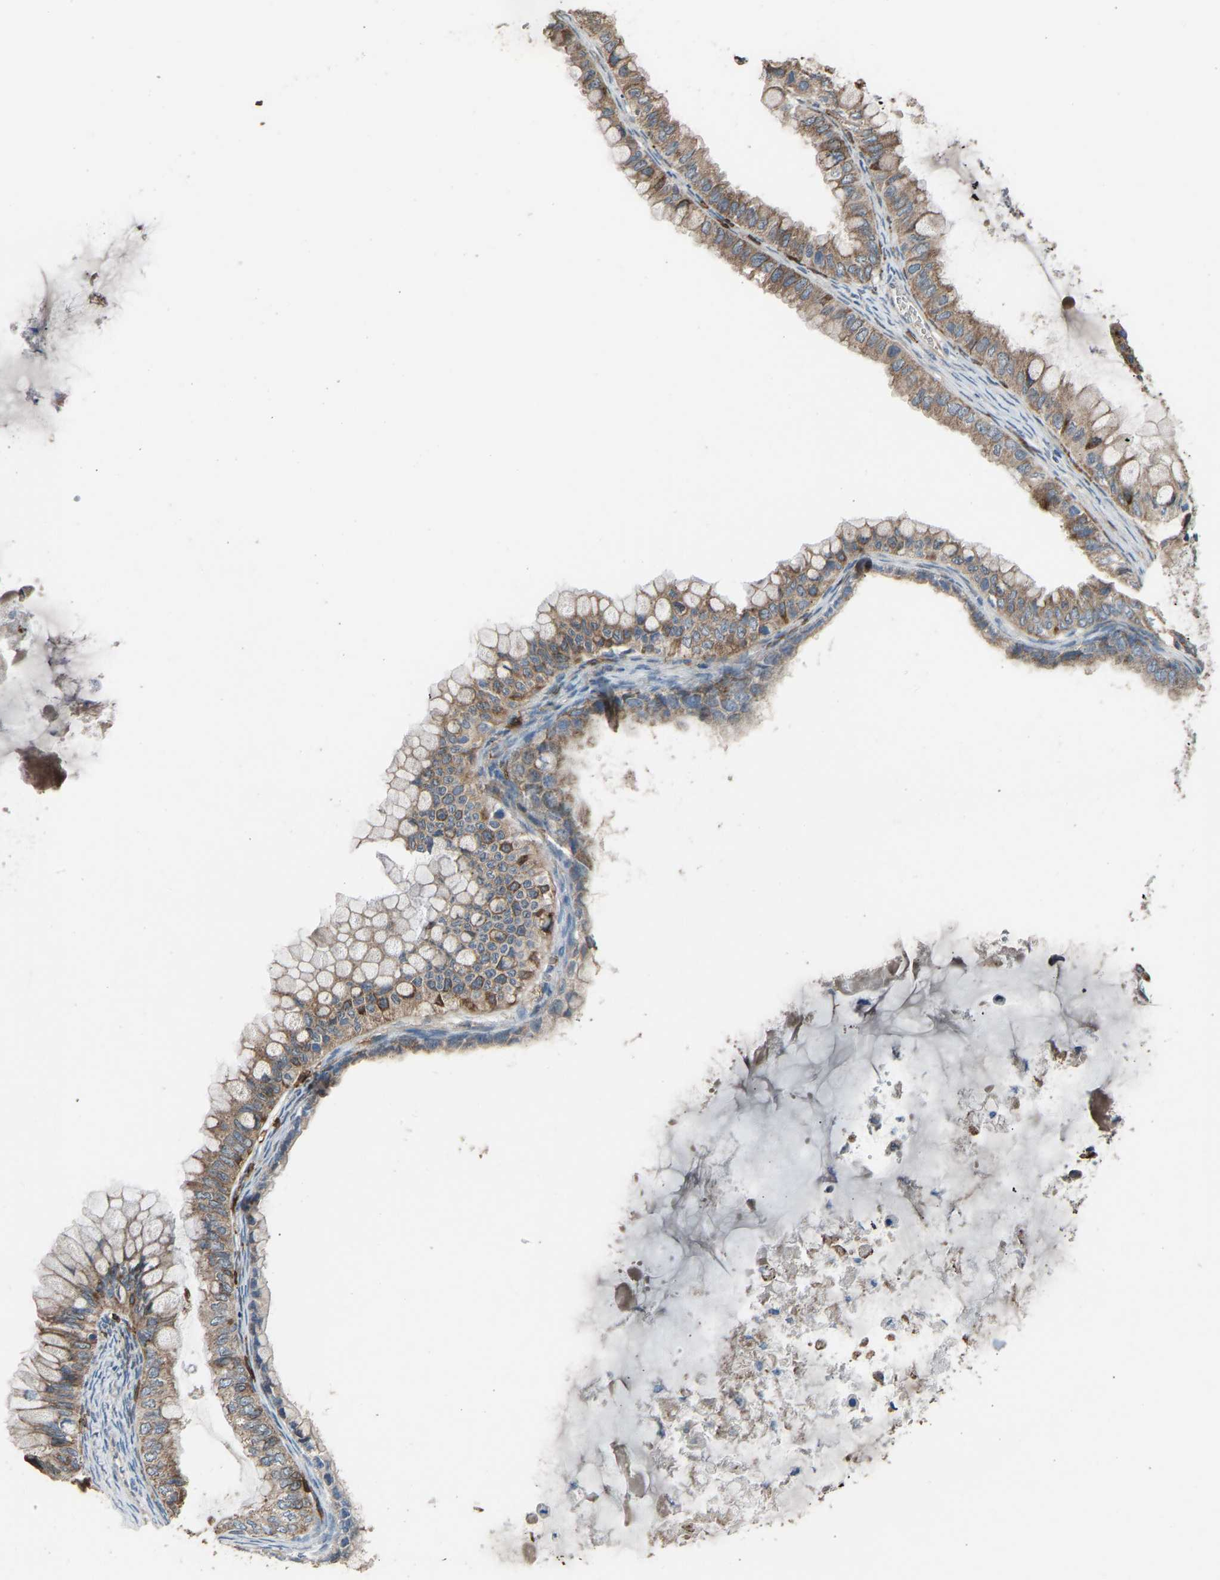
{"staining": {"intensity": "moderate", "quantity": ">75%", "location": "cytoplasmic/membranous"}, "tissue": "ovarian cancer", "cell_type": "Tumor cells", "image_type": "cancer", "snomed": [{"axis": "morphology", "description": "Cystadenocarcinoma, mucinous, NOS"}, {"axis": "topography", "description": "Ovary"}], "caption": "Mucinous cystadenocarcinoma (ovarian) stained for a protein demonstrates moderate cytoplasmic/membranous positivity in tumor cells.", "gene": "TGFBR3", "patient": {"sex": "female", "age": 80}}